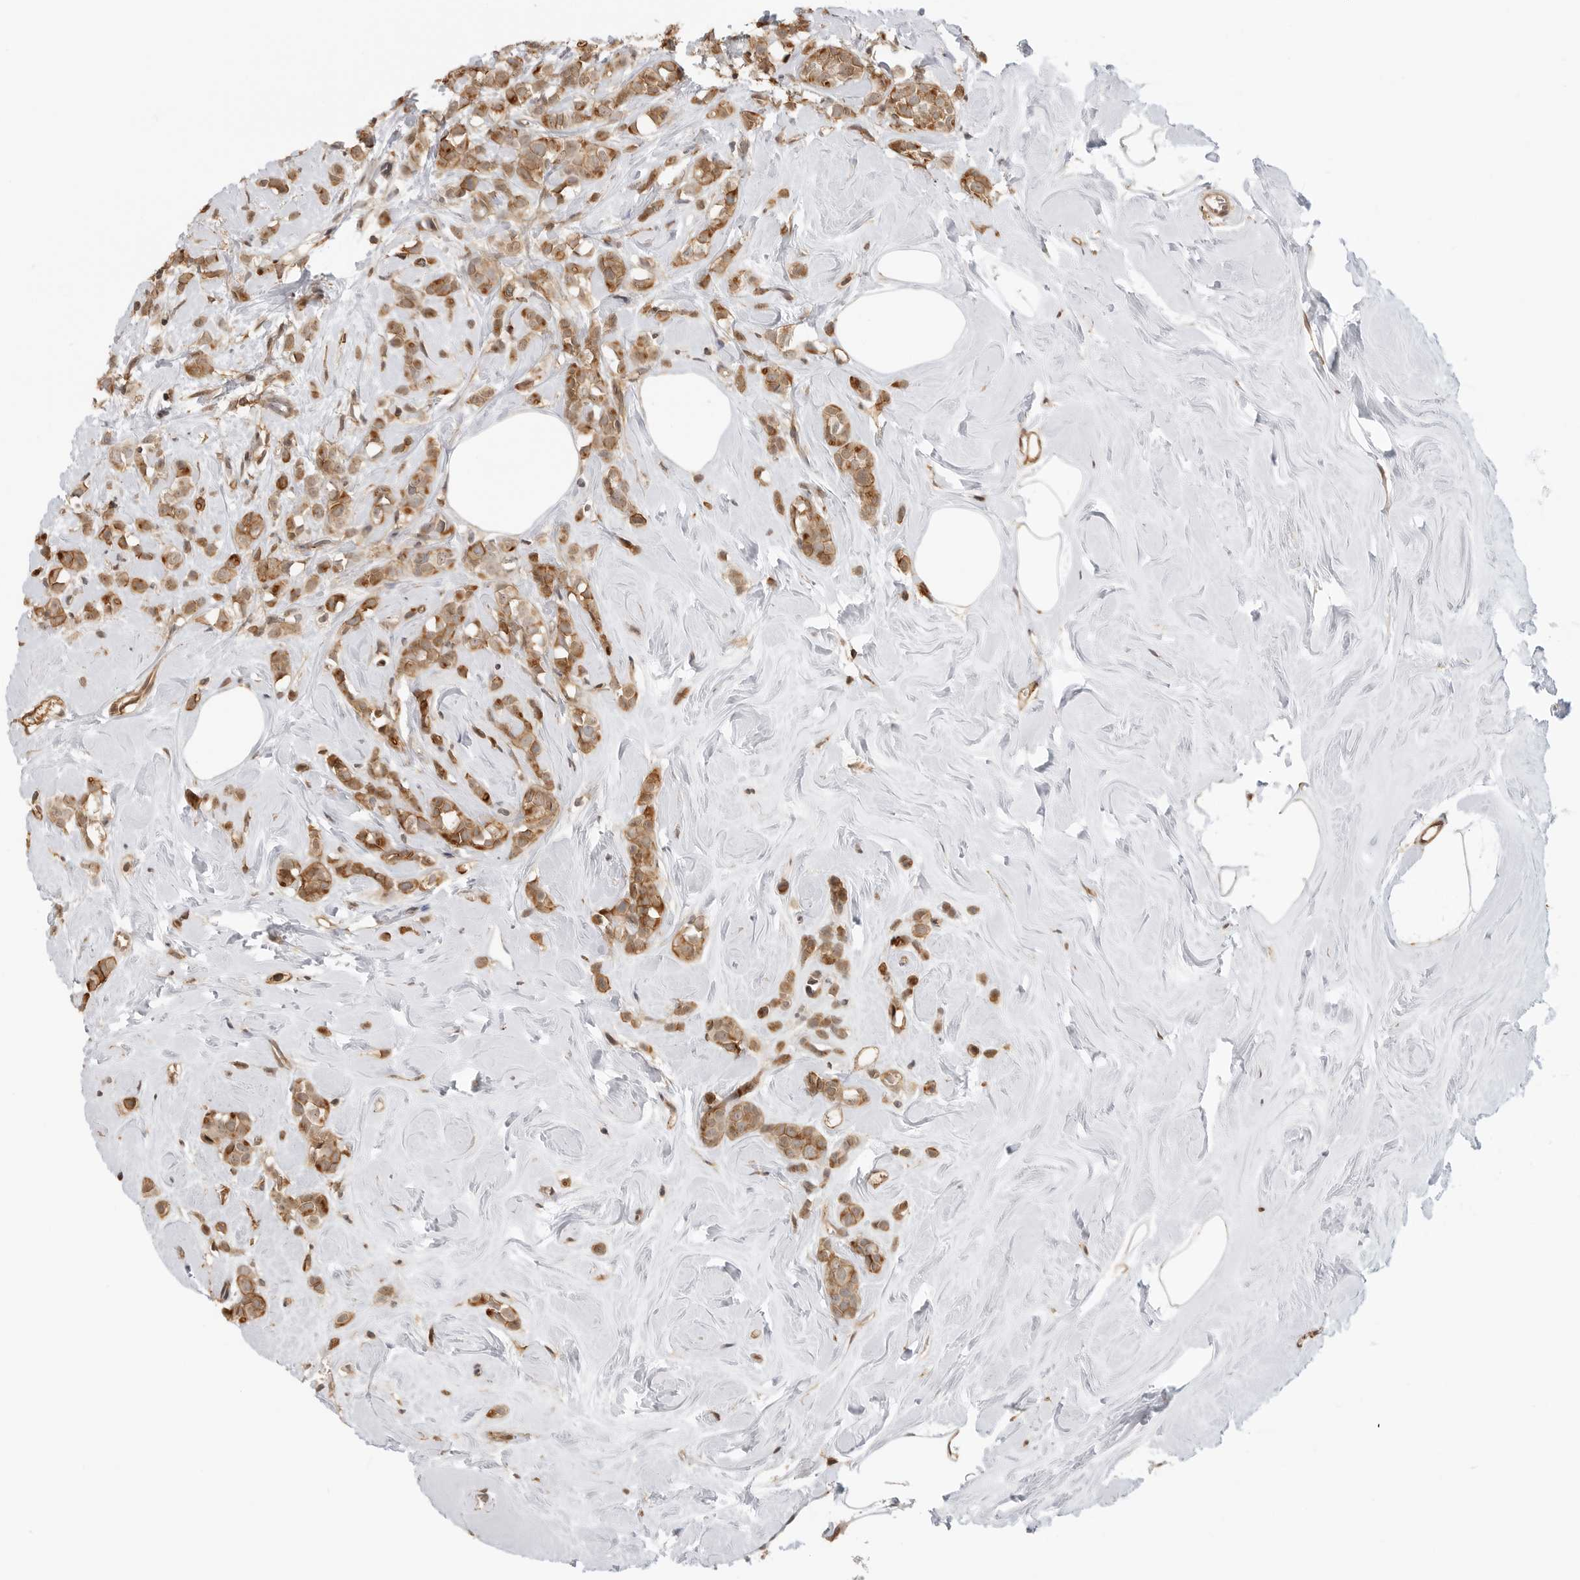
{"staining": {"intensity": "moderate", "quantity": ">75%", "location": "cytoplasmic/membranous"}, "tissue": "breast cancer", "cell_type": "Tumor cells", "image_type": "cancer", "snomed": [{"axis": "morphology", "description": "Lobular carcinoma"}, {"axis": "topography", "description": "Breast"}], "caption": "This photomicrograph displays lobular carcinoma (breast) stained with IHC to label a protein in brown. The cytoplasmic/membranous of tumor cells show moderate positivity for the protein. Nuclei are counter-stained blue.", "gene": "ANXA11", "patient": {"sex": "female", "age": 47}}